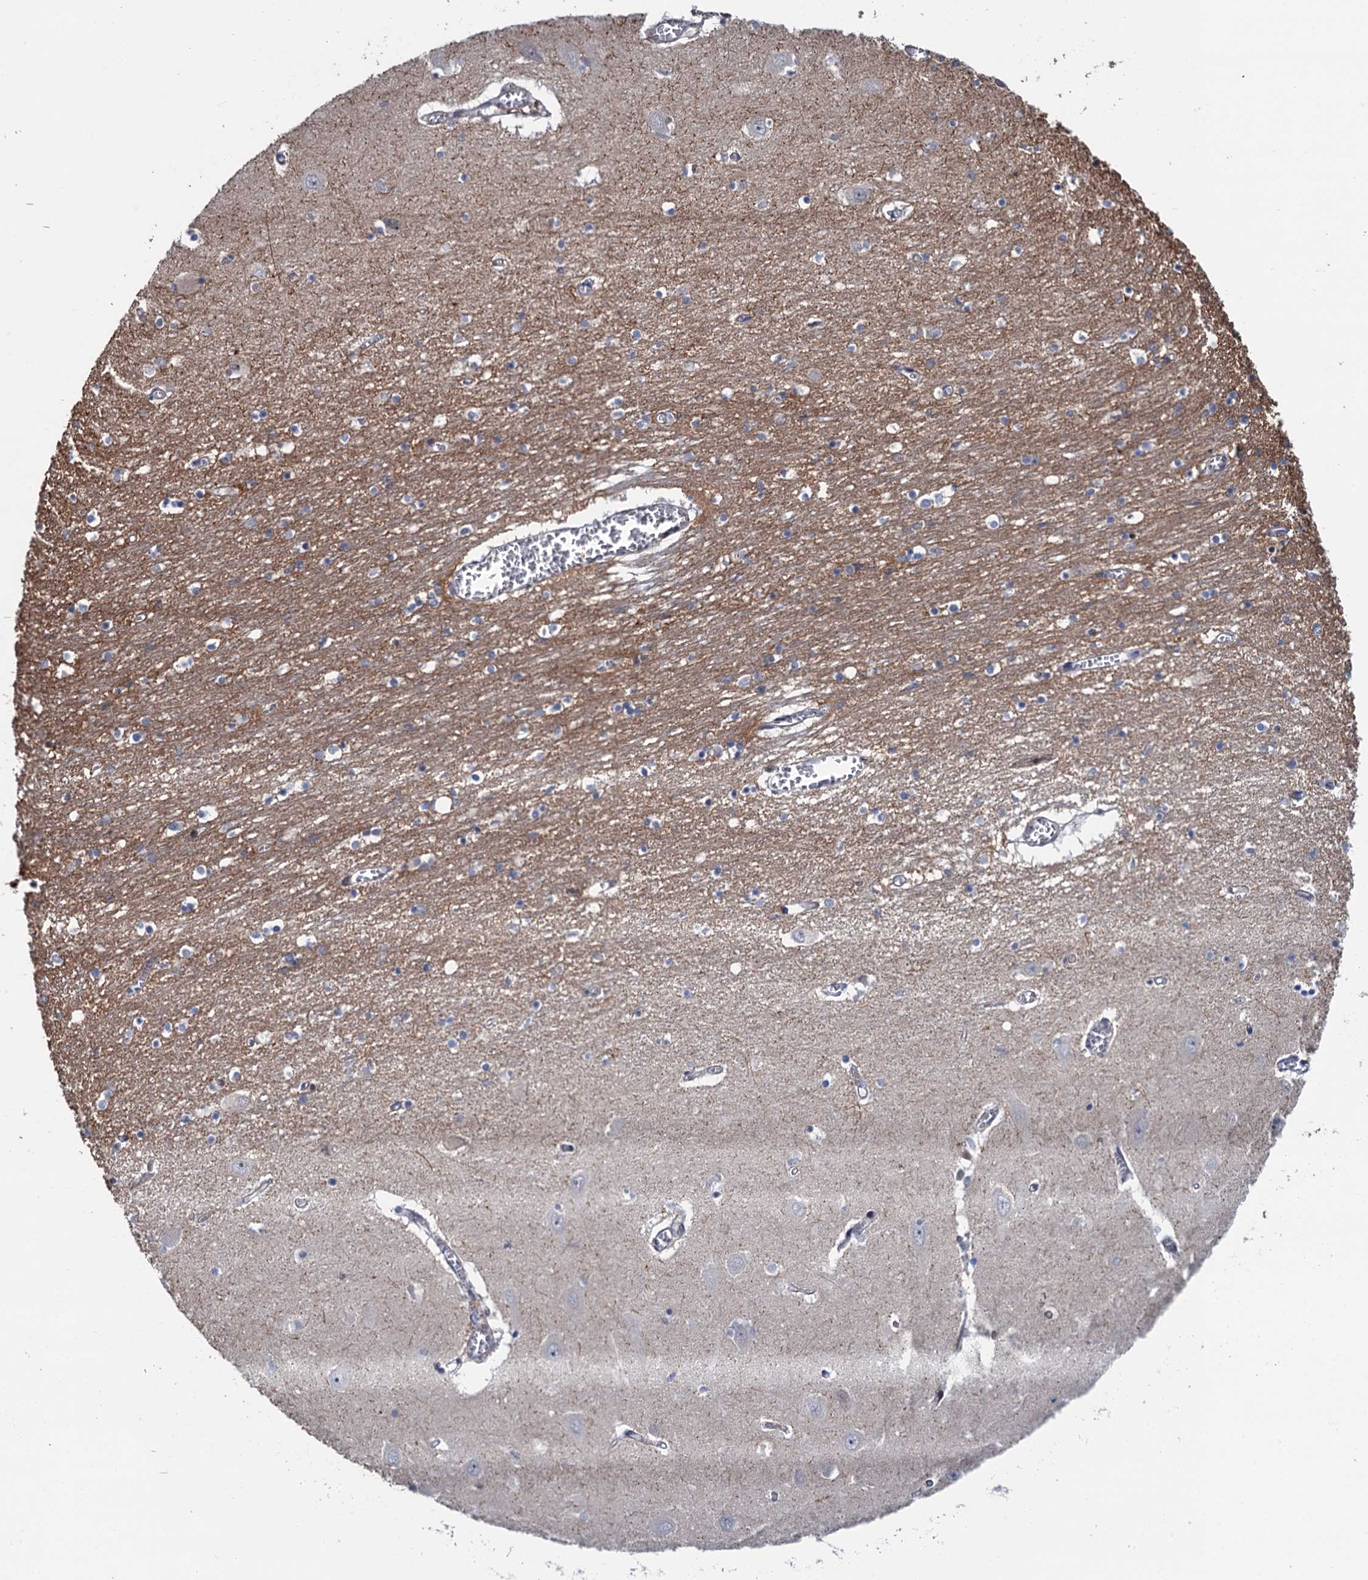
{"staining": {"intensity": "negative", "quantity": "none", "location": "none"}, "tissue": "hippocampus", "cell_type": "Glial cells", "image_type": "normal", "snomed": [{"axis": "morphology", "description": "Normal tissue, NOS"}, {"axis": "topography", "description": "Hippocampus"}], "caption": "Immunohistochemical staining of benign hippocampus demonstrates no significant staining in glial cells. (Stains: DAB (3,3'-diaminobenzidine) immunohistochemistry with hematoxylin counter stain, Microscopy: brightfield microscopy at high magnification).", "gene": "RASSF4", "patient": {"sex": "male", "age": 70}}